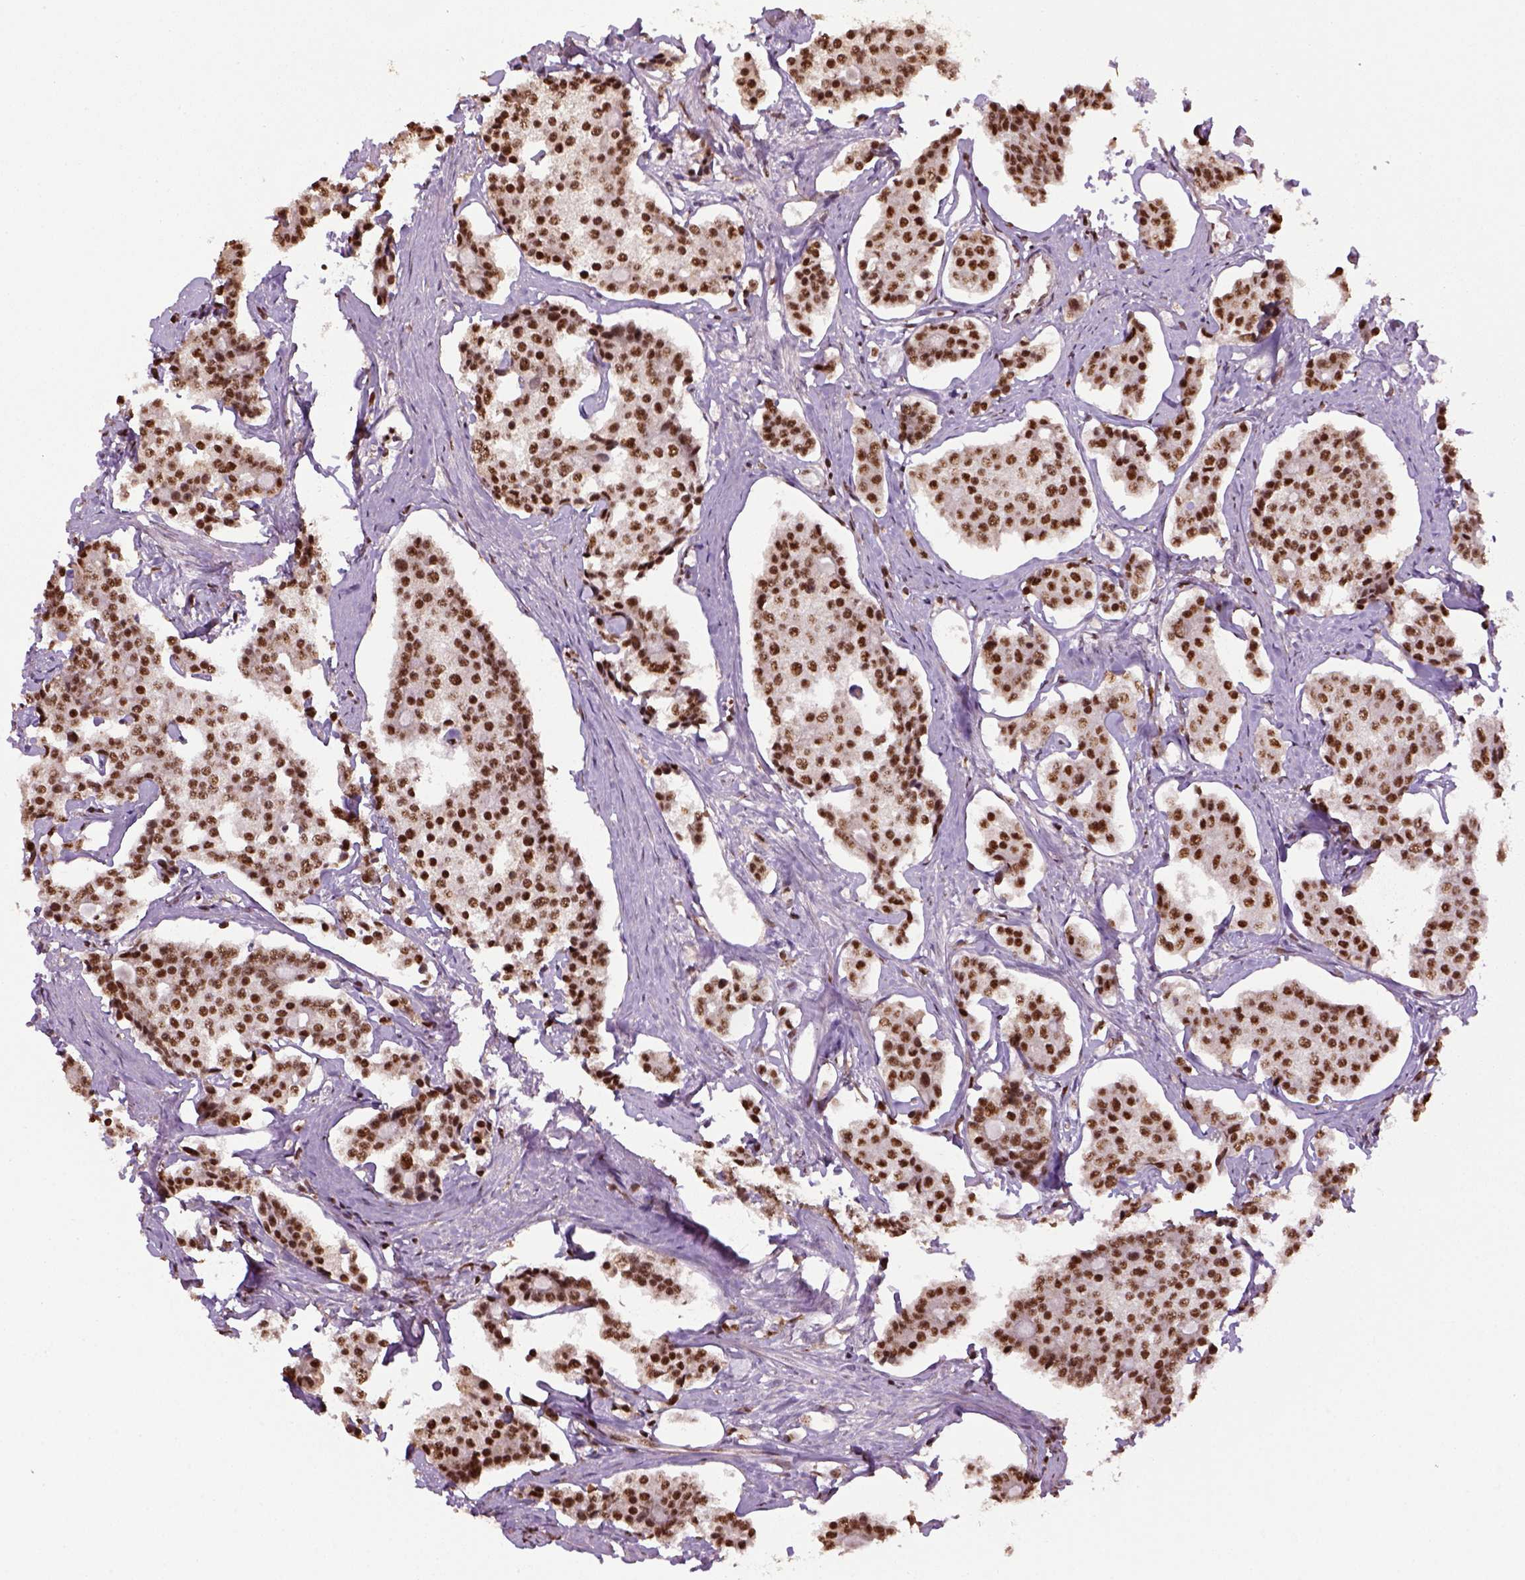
{"staining": {"intensity": "strong", "quantity": ">75%", "location": "nuclear"}, "tissue": "carcinoid", "cell_type": "Tumor cells", "image_type": "cancer", "snomed": [{"axis": "morphology", "description": "Carcinoid, malignant, NOS"}, {"axis": "topography", "description": "Small intestine"}], "caption": "Protein staining of carcinoid (malignant) tissue shows strong nuclear positivity in about >75% of tumor cells.", "gene": "CCAR1", "patient": {"sex": "female", "age": 65}}